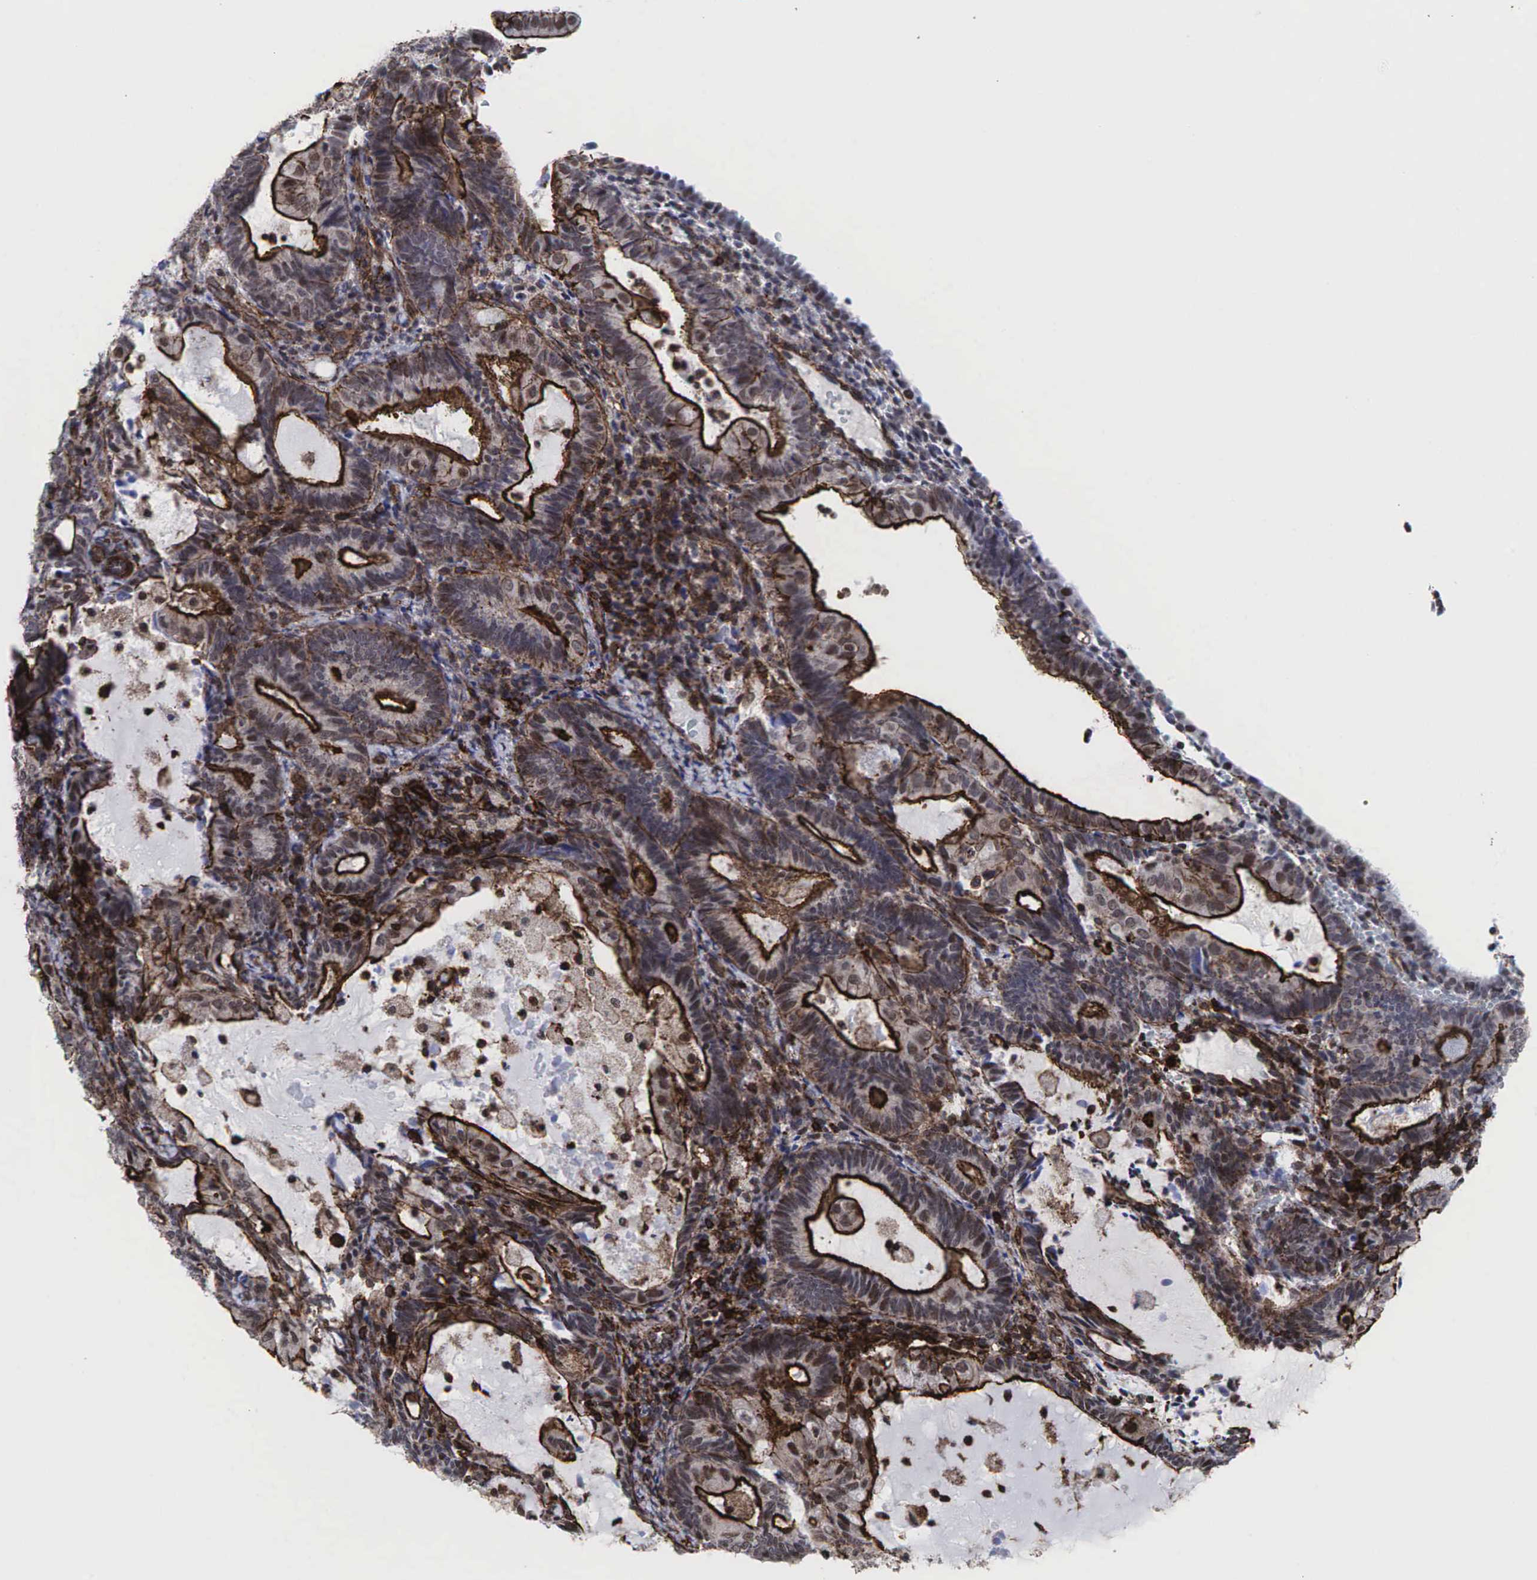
{"staining": {"intensity": "strong", "quantity": ">75%", "location": "cytoplasmic/membranous"}, "tissue": "endometrial cancer", "cell_type": "Tumor cells", "image_type": "cancer", "snomed": [{"axis": "morphology", "description": "Adenocarcinoma, NOS"}, {"axis": "topography", "description": "Endometrium"}], "caption": "Strong cytoplasmic/membranous expression is identified in approximately >75% of tumor cells in endometrial adenocarcinoma.", "gene": "GPRASP1", "patient": {"sex": "female", "age": 63}}